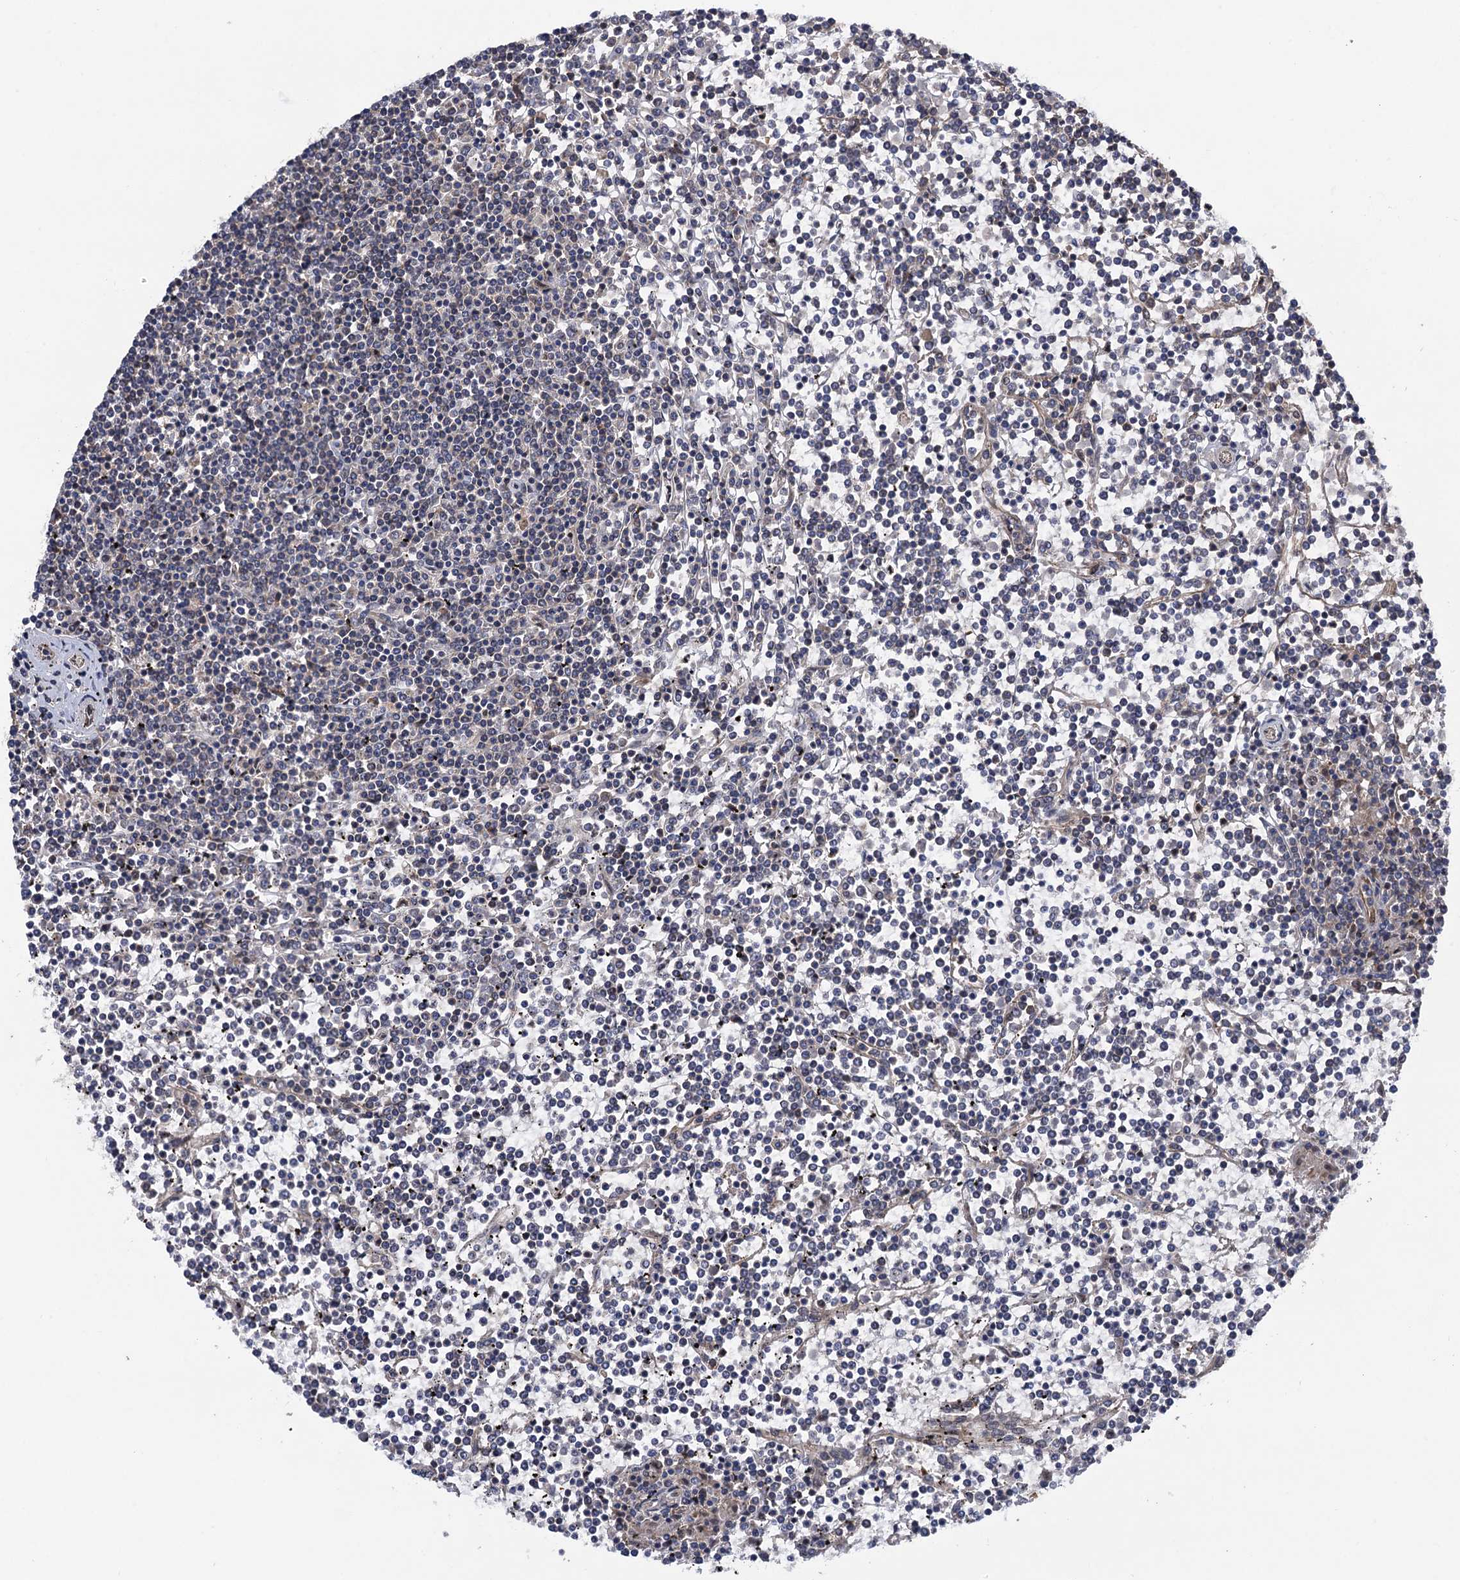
{"staining": {"intensity": "negative", "quantity": "none", "location": "none"}, "tissue": "lymphoma", "cell_type": "Tumor cells", "image_type": "cancer", "snomed": [{"axis": "morphology", "description": "Malignant lymphoma, non-Hodgkin's type, Low grade"}, {"axis": "topography", "description": "Spleen"}], "caption": "Lymphoma was stained to show a protein in brown. There is no significant positivity in tumor cells. (IHC, brightfield microscopy, high magnification).", "gene": "HAUS1", "patient": {"sex": "female", "age": 19}}